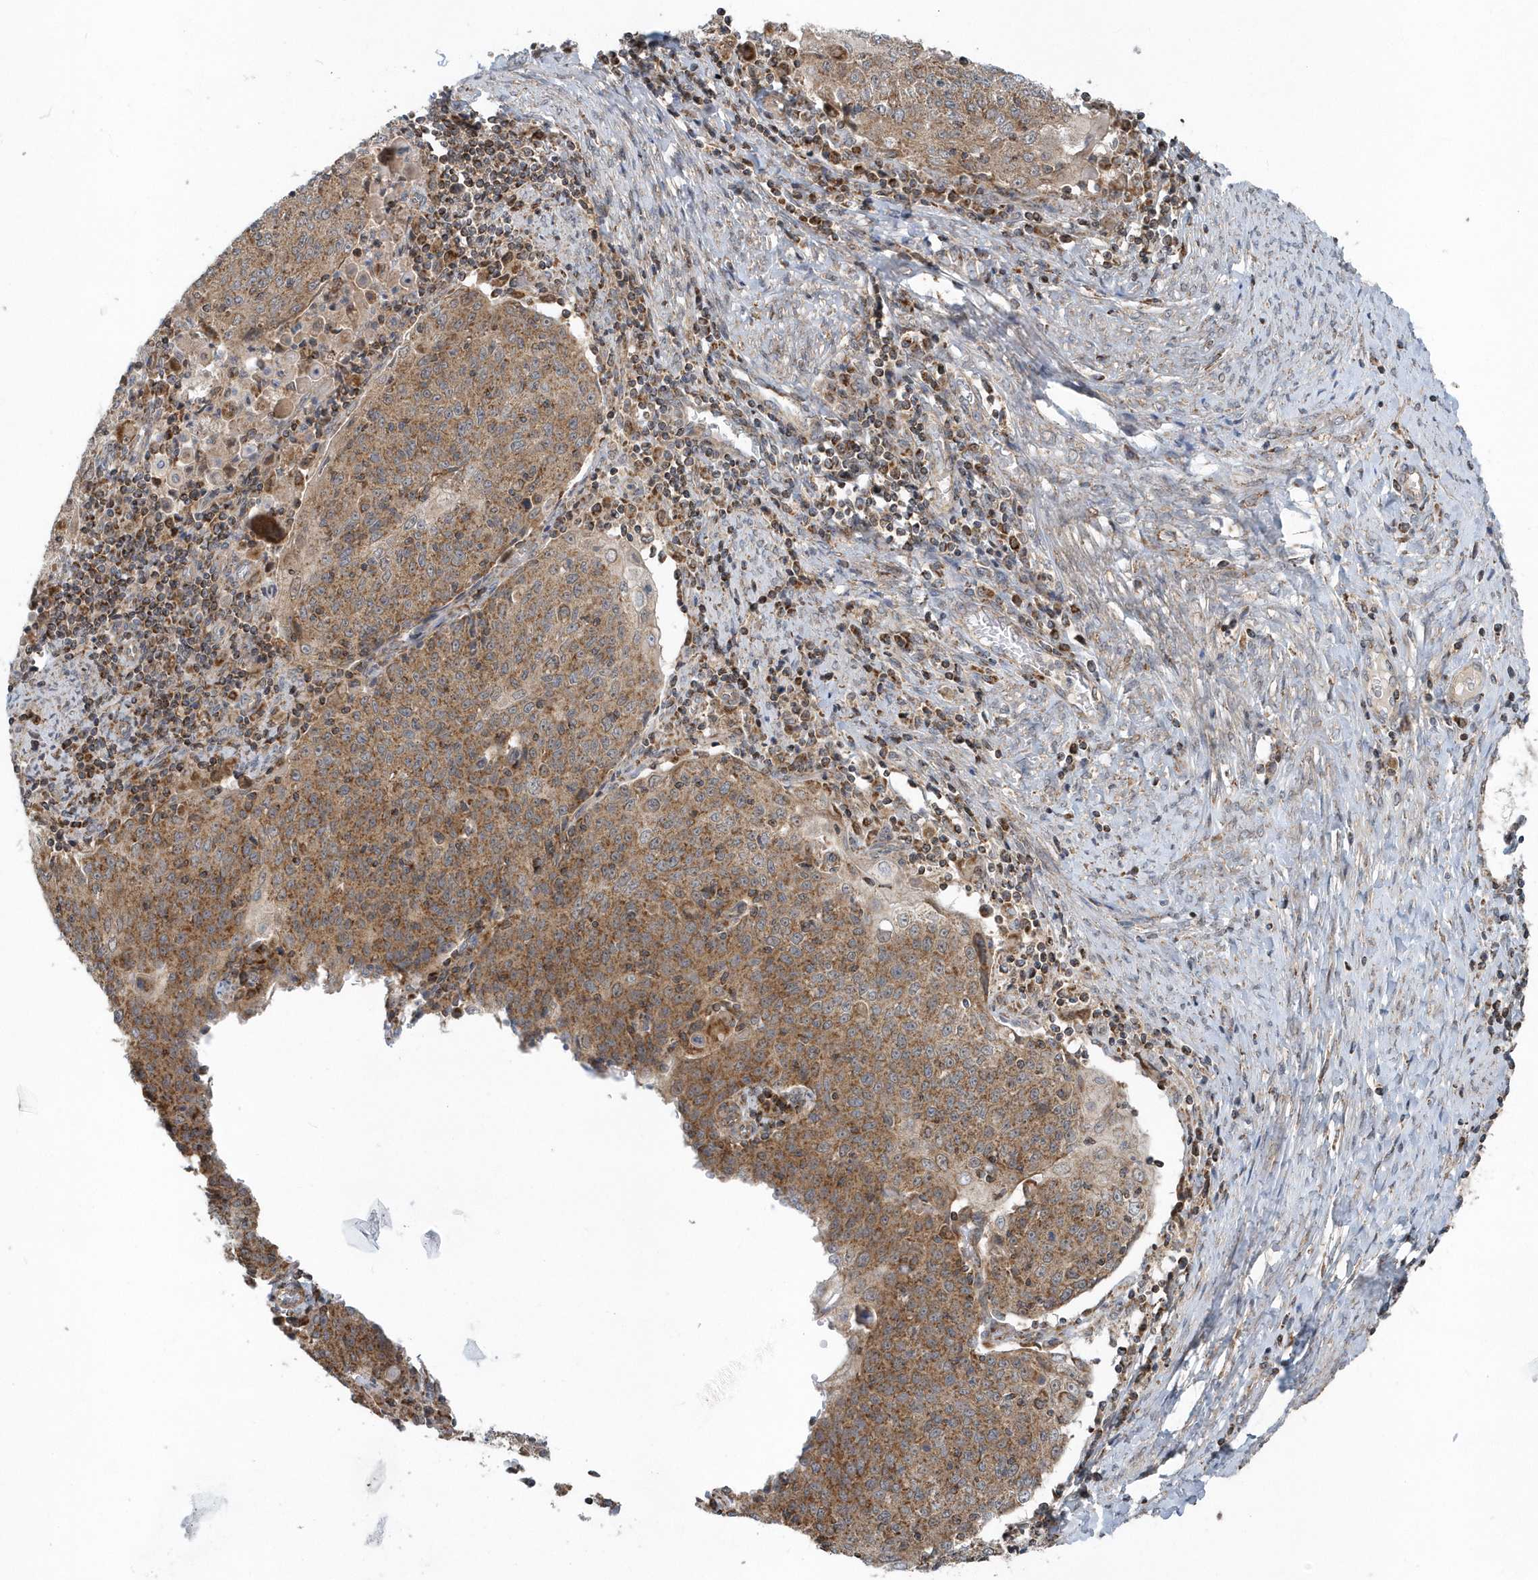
{"staining": {"intensity": "moderate", "quantity": ">75%", "location": "cytoplasmic/membranous"}, "tissue": "cervical cancer", "cell_type": "Tumor cells", "image_type": "cancer", "snomed": [{"axis": "morphology", "description": "Squamous cell carcinoma, NOS"}, {"axis": "topography", "description": "Cervix"}], "caption": "Protein expression by immunohistochemistry (IHC) exhibits moderate cytoplasmic/membranous staining in about >75% of tumor cells in cervical cancer (squamous cell carcinoma). (DAB IHC, brown staining for protein, blue staining for nuclei).", "gene": "PPP1R7", "patient": {"sex": "female", "age": 48}}